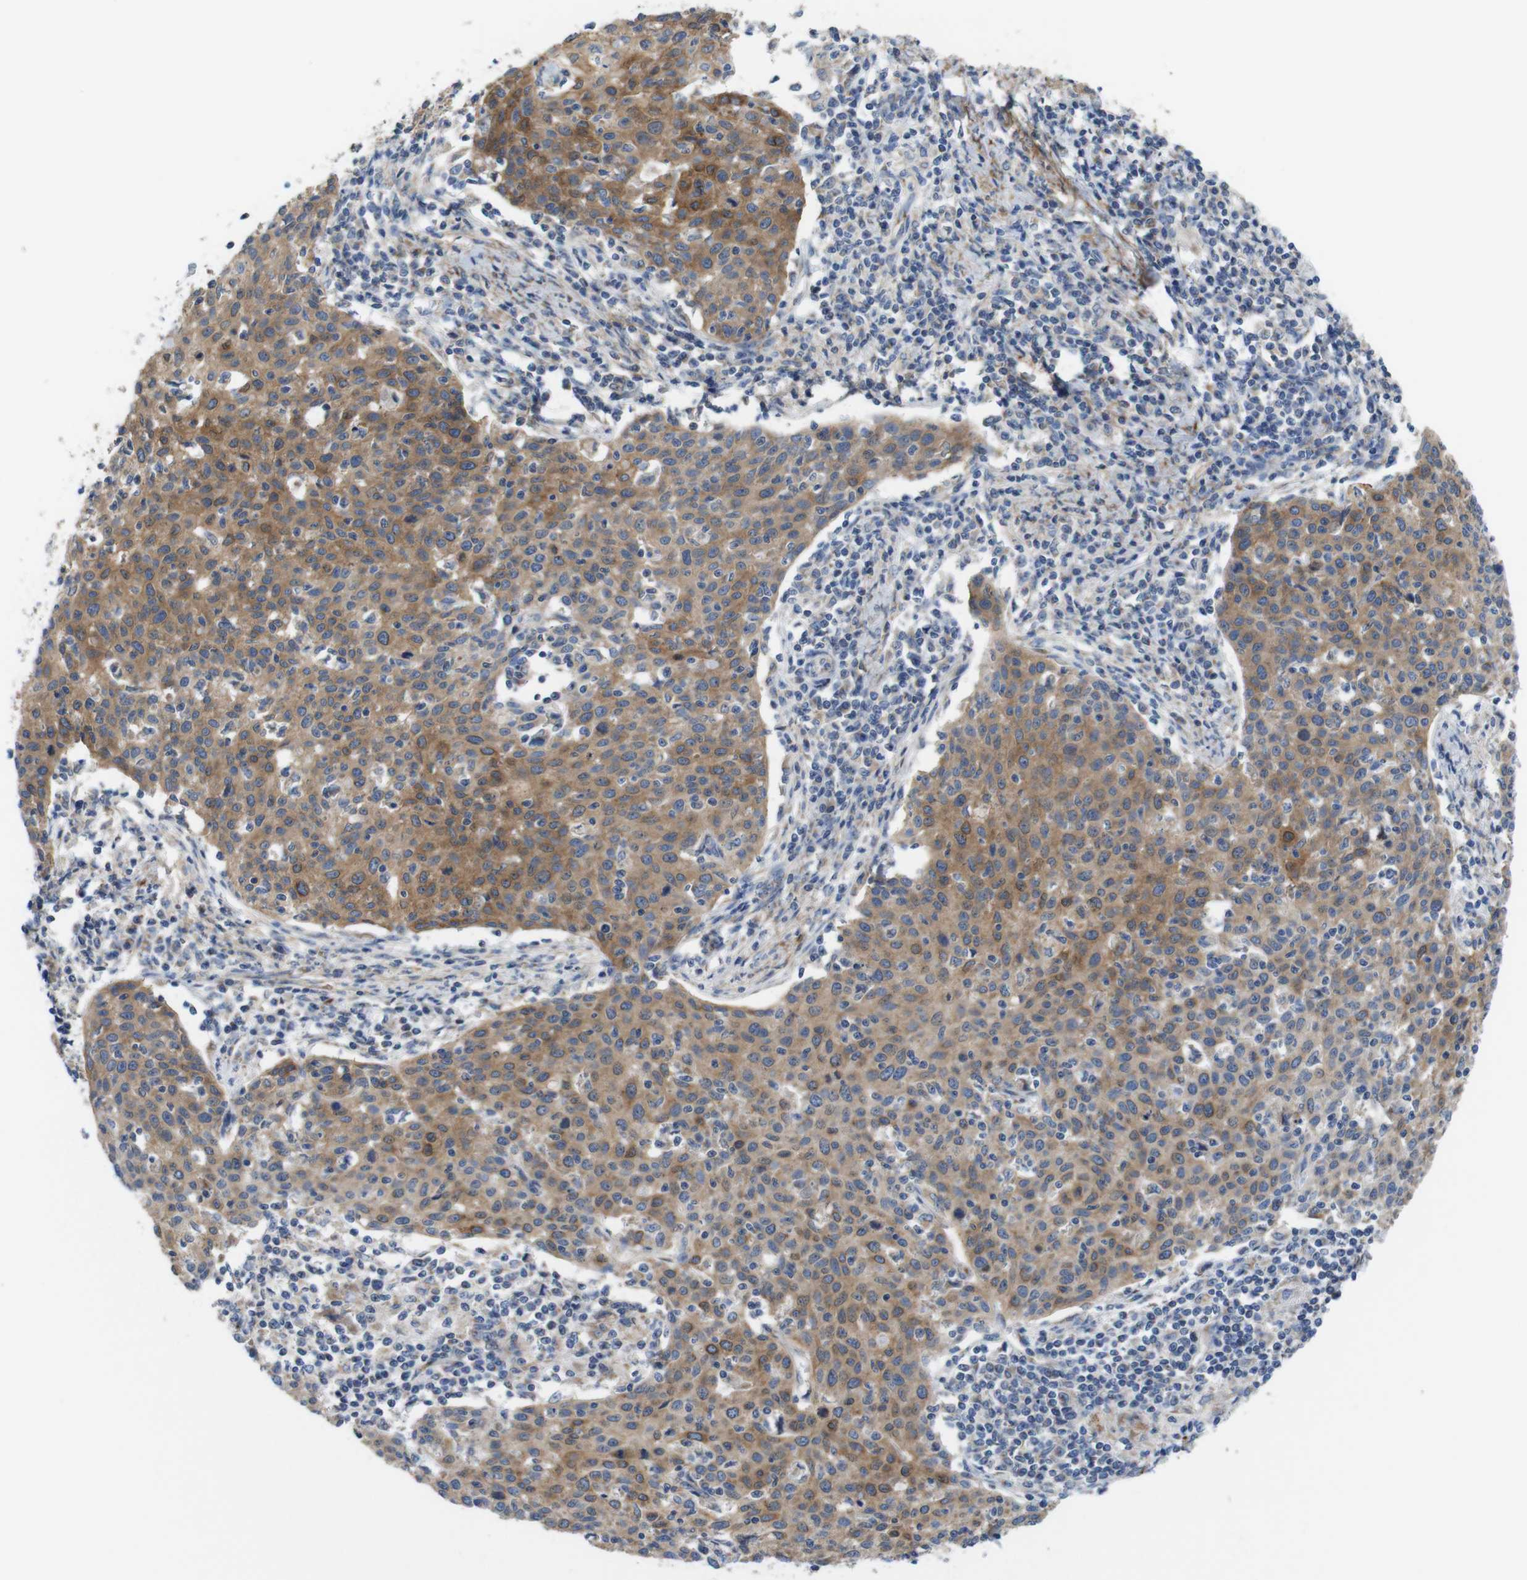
{"staining": {"intensity": "moderate", "quantity": ">75%", "location": "cytoplasmic/membranous"}, "tissue": "cervical cancer", "cell_type": "Tumor cells", "image_type": "cancer", "snomed": [{"axis": "morphology", "description": "Squamous cell carcinoma, NOS"}, {"axis": "topography", "description": "Cervix"}], "caption": "Cervical cancer stained with a protein marker shows moderate staining in tumor cells.", "gene": "EFCAB14", "patient": {"sex": "female", "age": 38}}